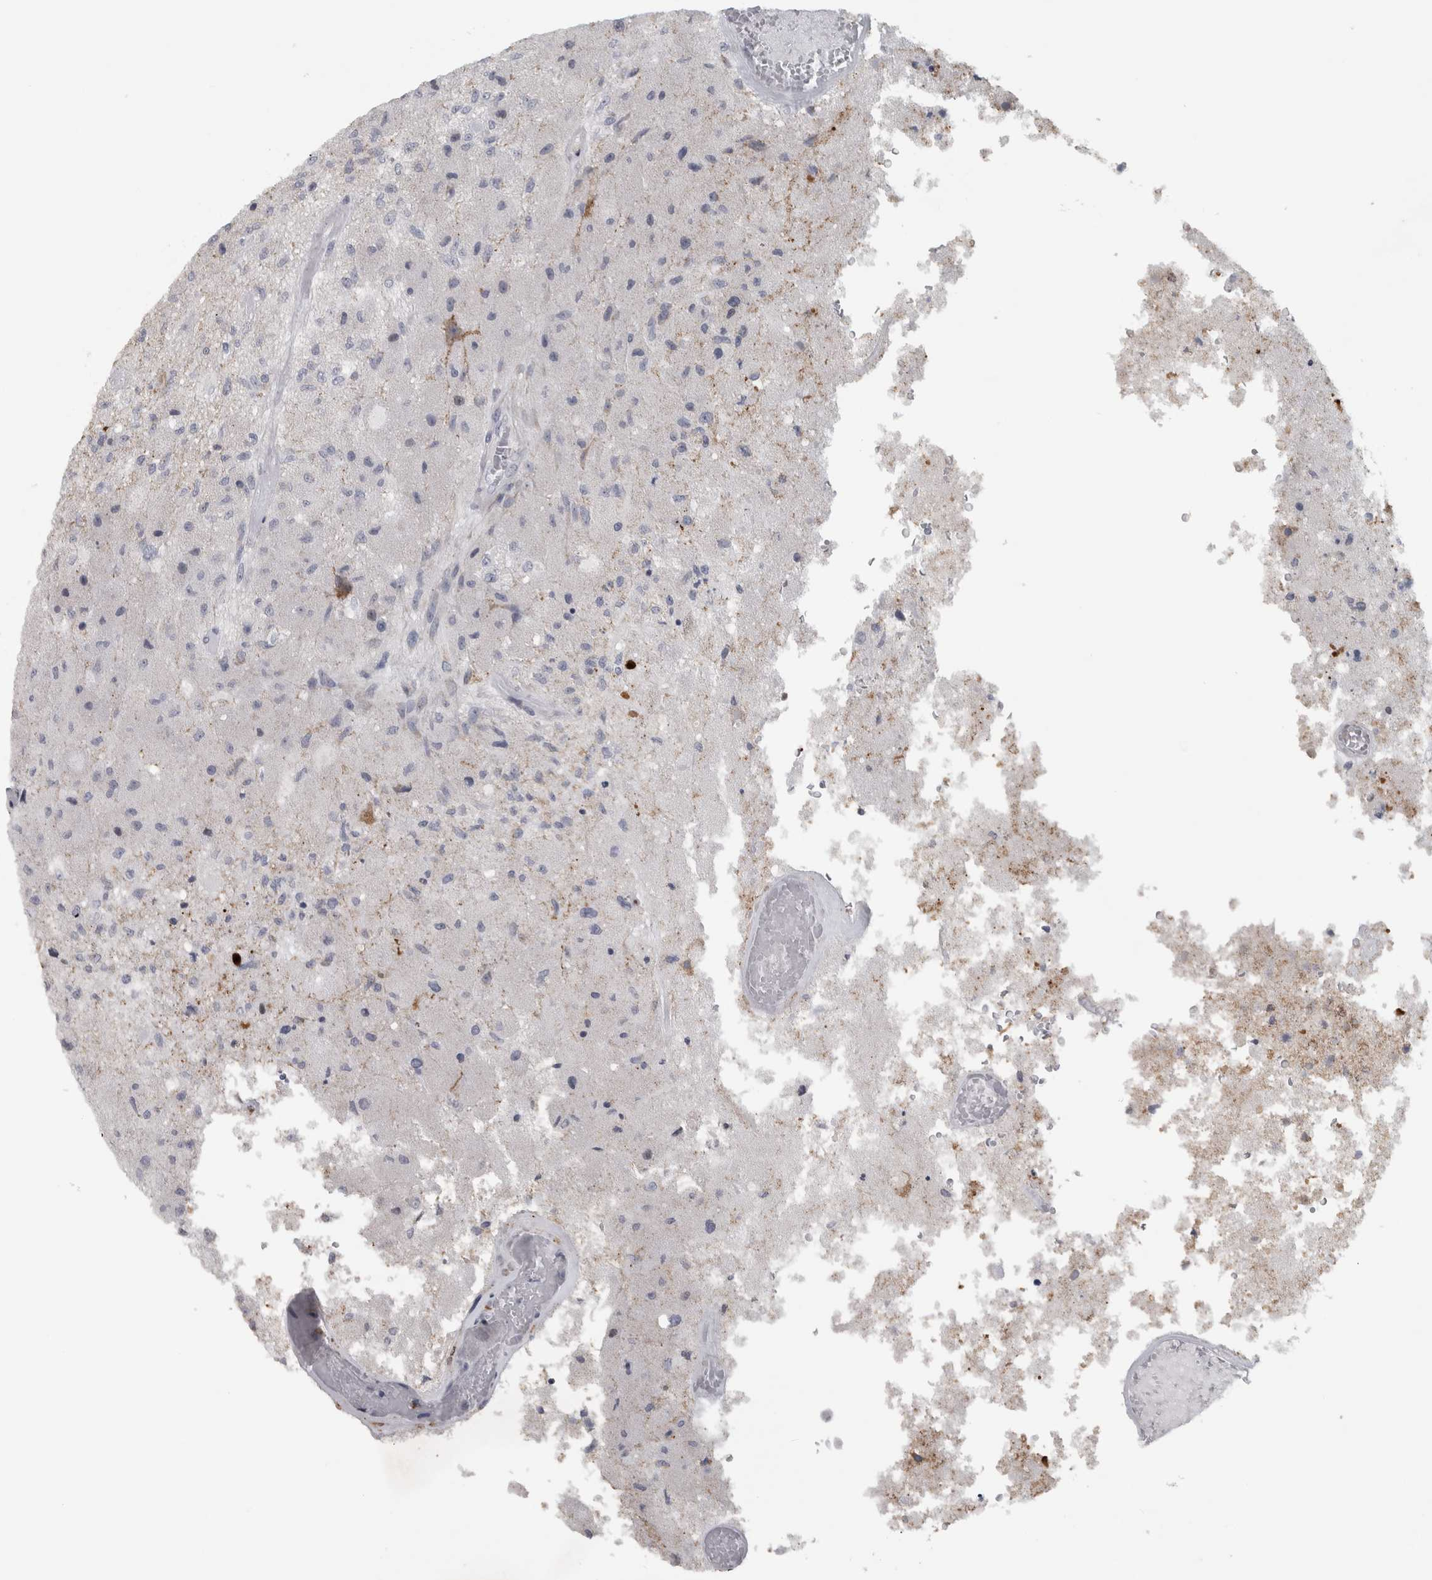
{"staining": {"intensity": "negative", "quantity": "none", "location": "none"}, "tissue": "glioma", "cell_type": "Tumor cells", "image_type": "cancer", "snomed": [{"axis": "morphology", "description": "Normal tissue, NOS"}, {"axis": "morphology", "description": "Glioma, malignant, High grade"}, {"axis": "topography", "description": "Cerebral cortex"}], "caption": "Immunohistochemistry of human high-grade glioma (malignant) shows no expression in tumor cells.", "gene": "PTPRN2", "patient": {"sex": "male", "age": 77}}